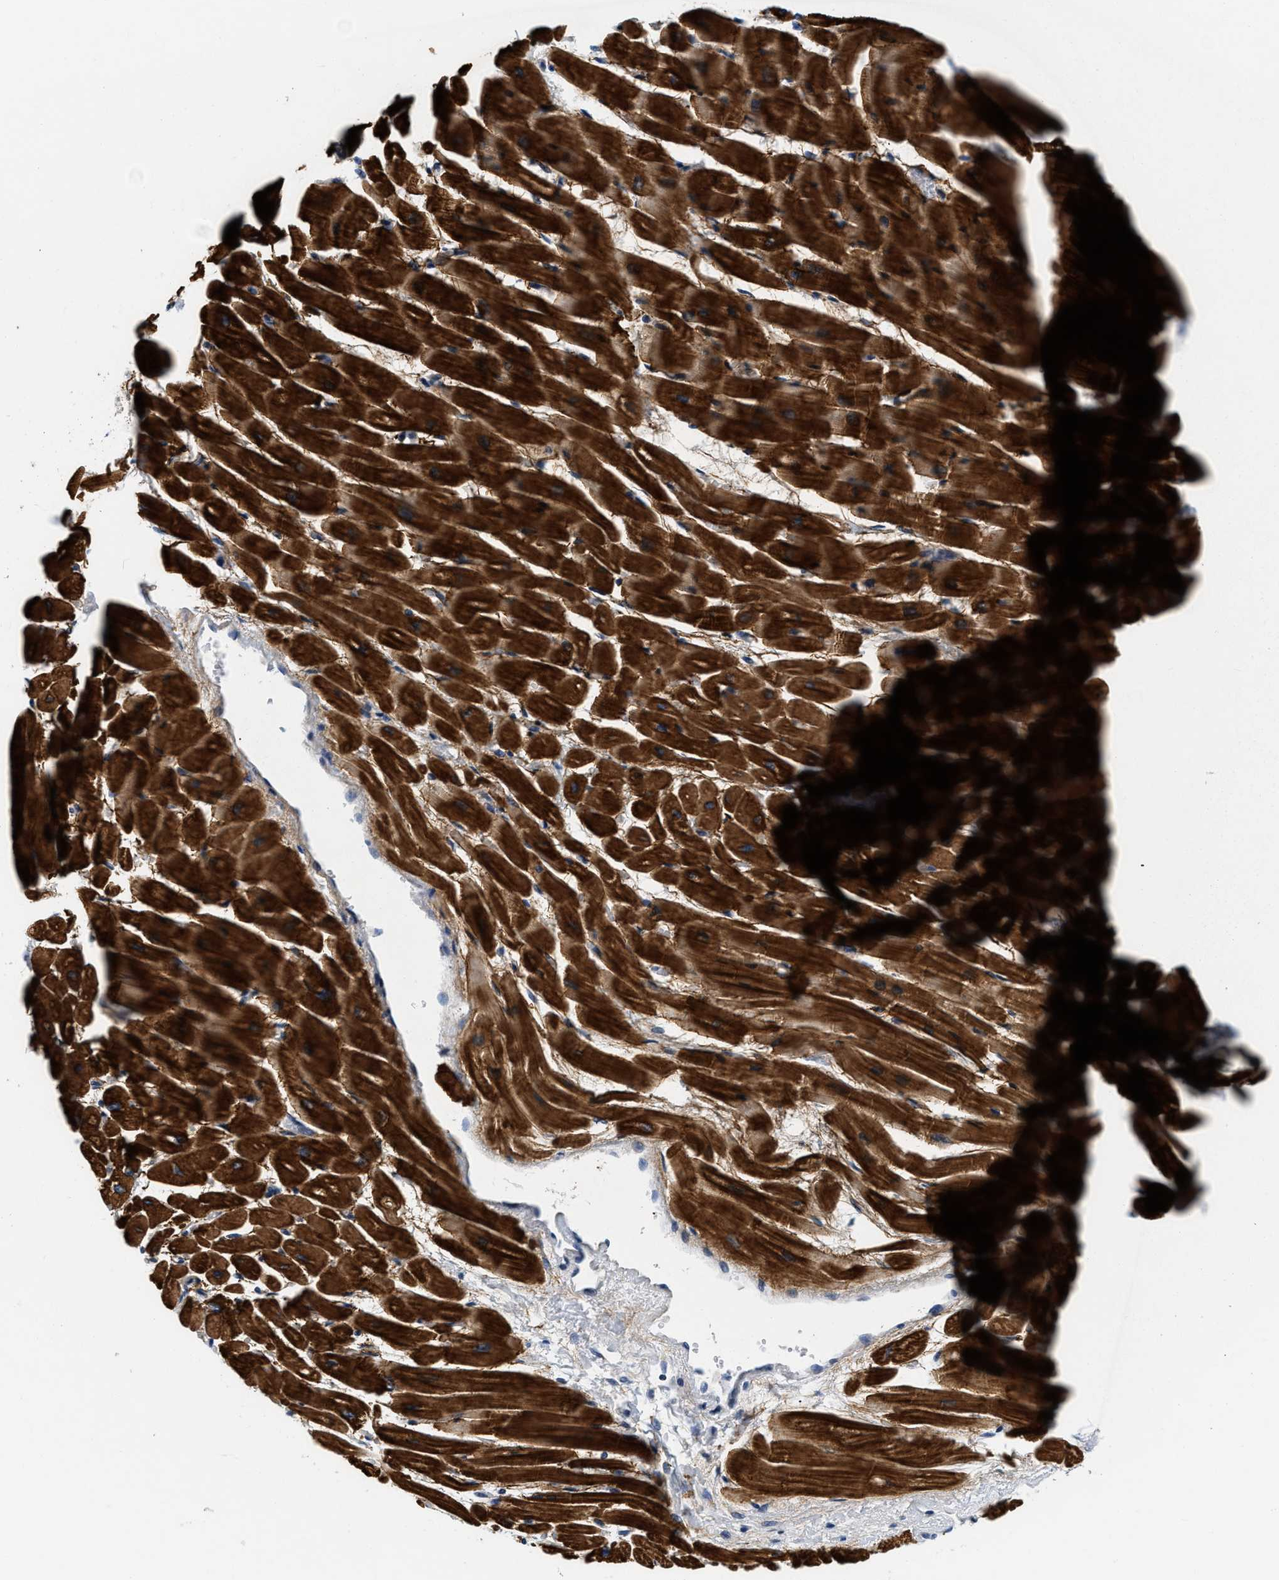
{"staining": {"intensity": "strong", "quantity": ">75%", "location": "cytoplasmic/membranous"}, "tissue": "heart muscle", "cell_type": "Cardiomyocytes", "image_type": "normal", "snomed": [{"axis": "morphology", "description": "Normal tissue, NOS"}, {"axis": "topography", "description": "Heart"}], "caption": "Immunohistochemical staining of unremarkable human heart muscle demonstrates strong cytoplasmic/membranous protein expression in approximately >75% of cardiomyocytes.", "gene": "PDP1", "patient": {"sex": "male", "age": 45}}